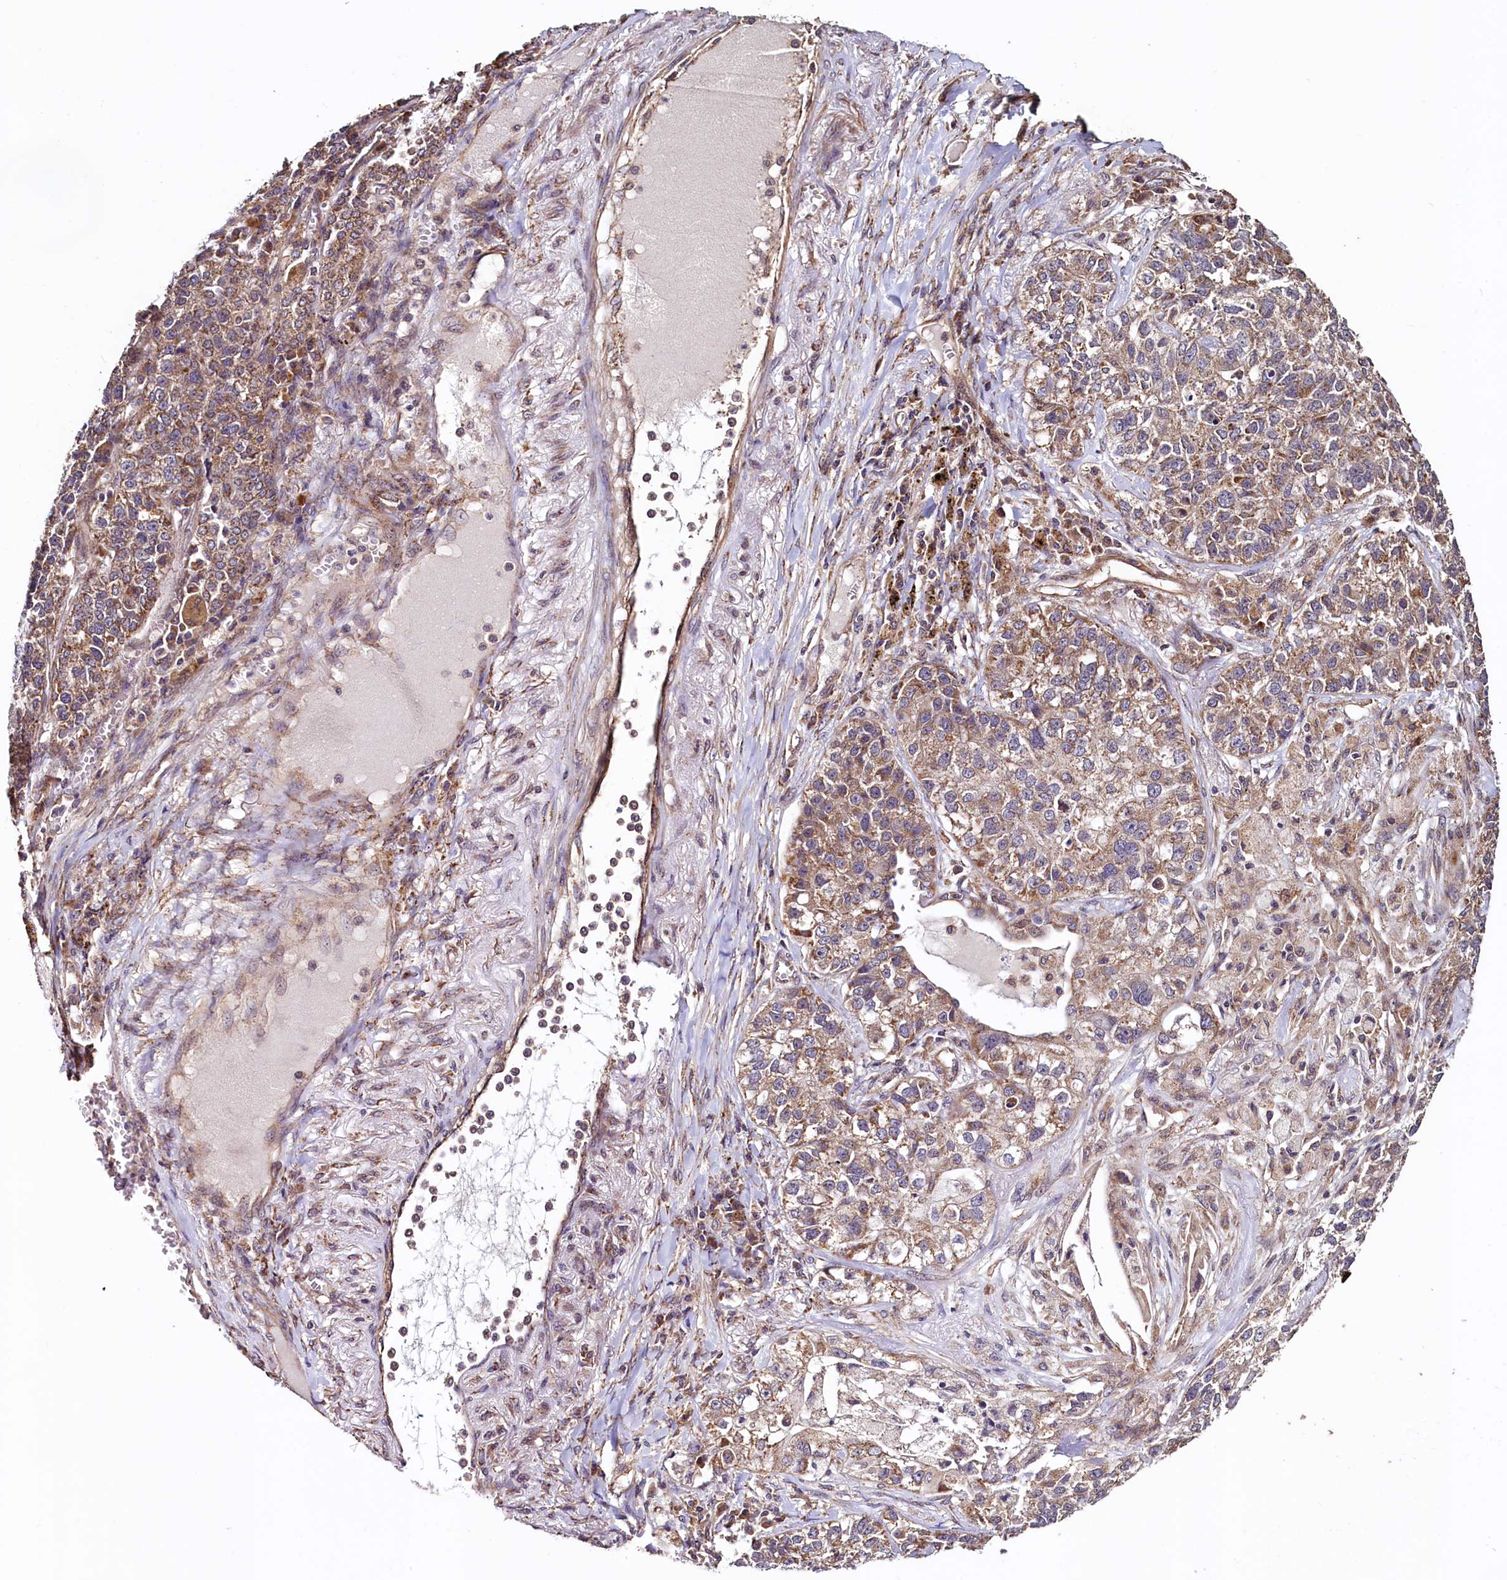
{"staining": {"intensity": "moderate", "quantity": ">75%", "location": "cytoplasmic/membranous"}, "tissue": "lung cancer", "cell_type": "Tumor cells", "image_type": "cancer", "snomed": [{"axis": "morphology", "description": "Adenocarcinoma, NOS"}, {"axis": "topography", "description": "Lung"}], "caption": "Tumor cells demonstrate medium levels of moderate cytoplasmic/membranous staining in approximately >75% of cells in lung cancer. (DAB (3,3'-diaminobenzidine) IHC, brown staining for protein, blue staining for nuclei).", "gene": "RBFA", "patient": {"sex": "male", "age": 49}}